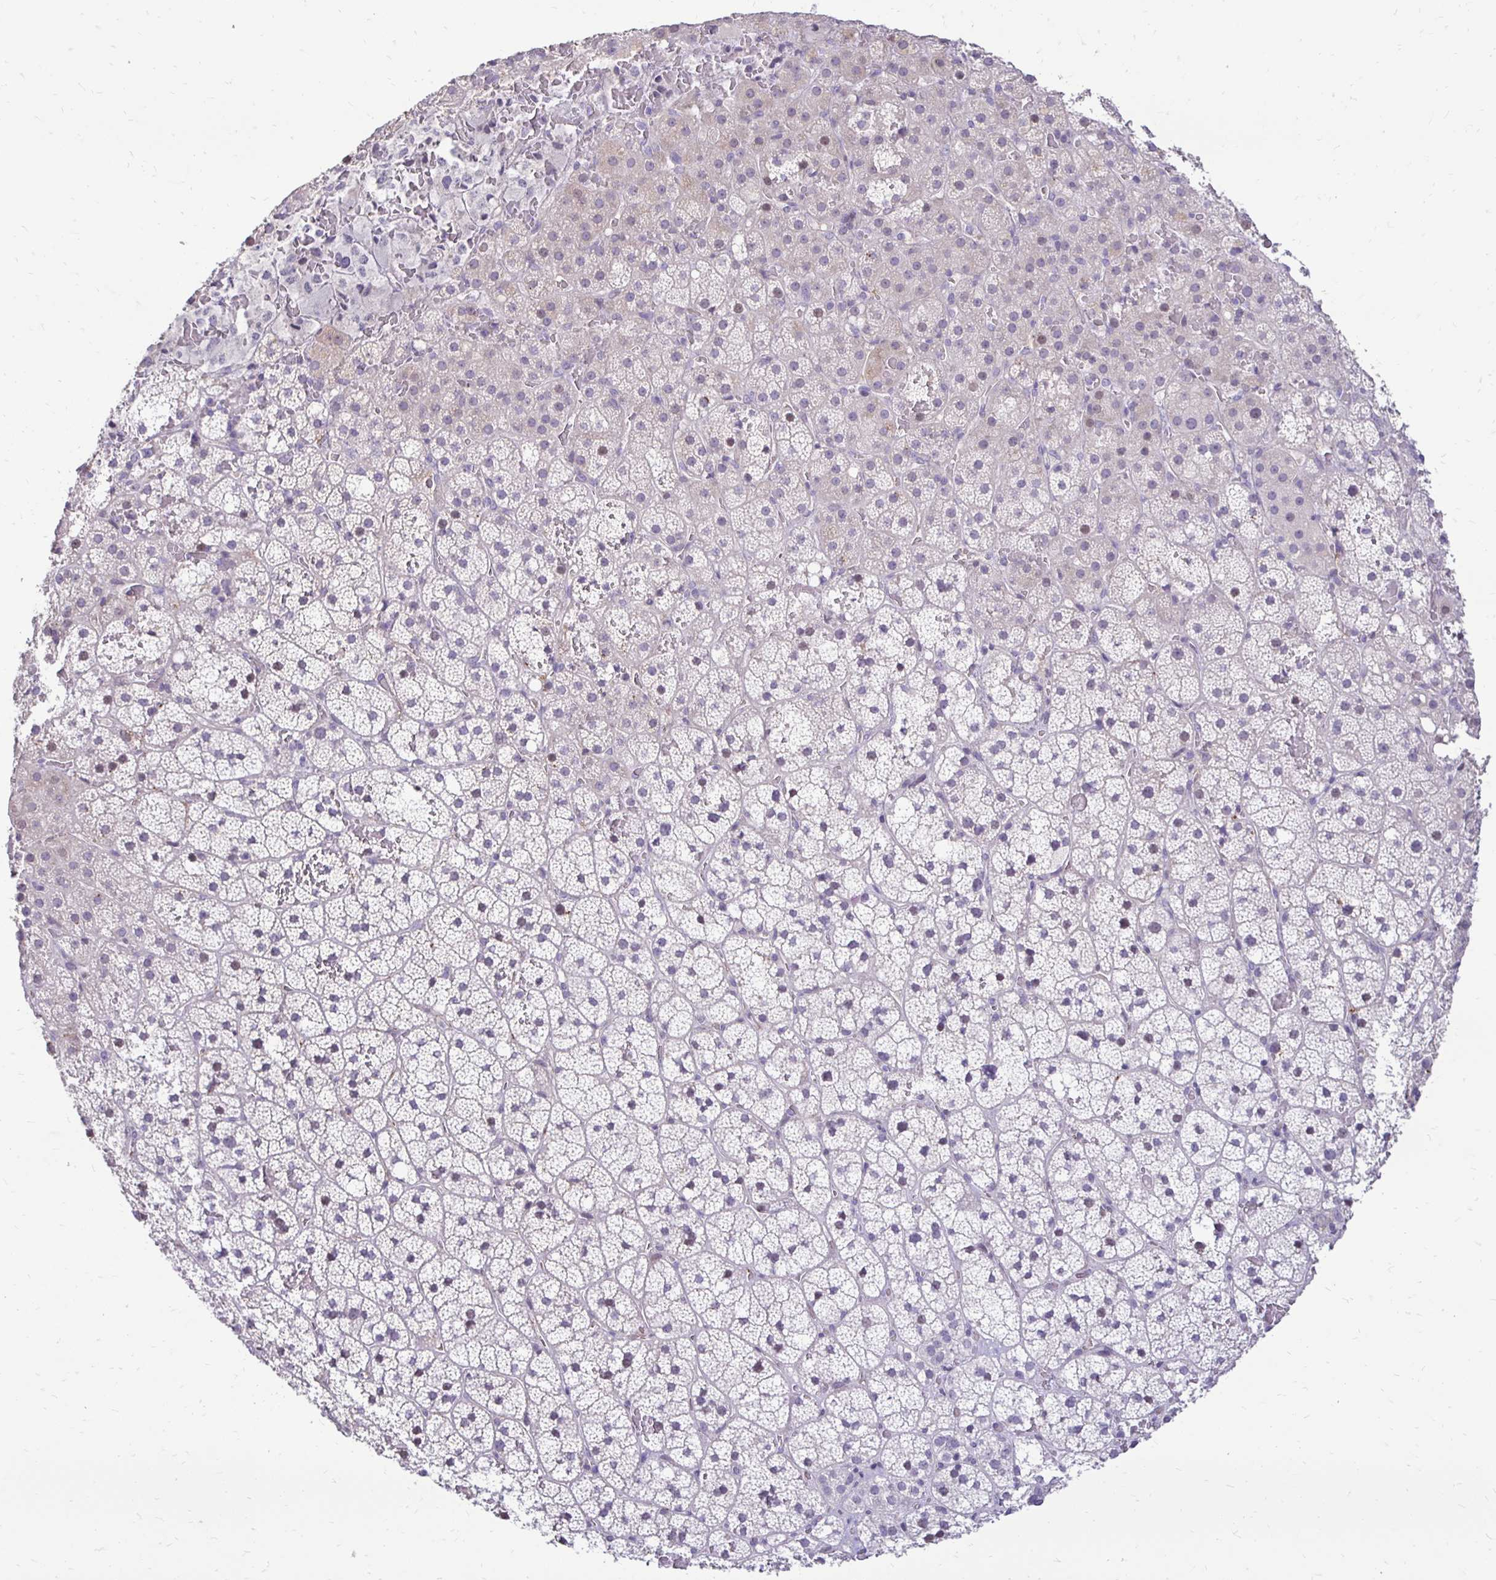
{"staining": {"intensity": "negative", "quantity": "none", "location": "none"}, "tissue": "adrenal gland", "cell_type": "Glandular cells", "image_type": "normal", "snomed": [{"axis": "morphology", "description": "Normal tissue, NOS"}, {"axis": "topography", "description": "Adrenal gland"}], "caption": "An IHC image of benign adrenal gland is shown. There is no staining in glandular cells of adrenal gland.", "gene": "GAS2", "patient": {"sex": "male", "age": 53}}